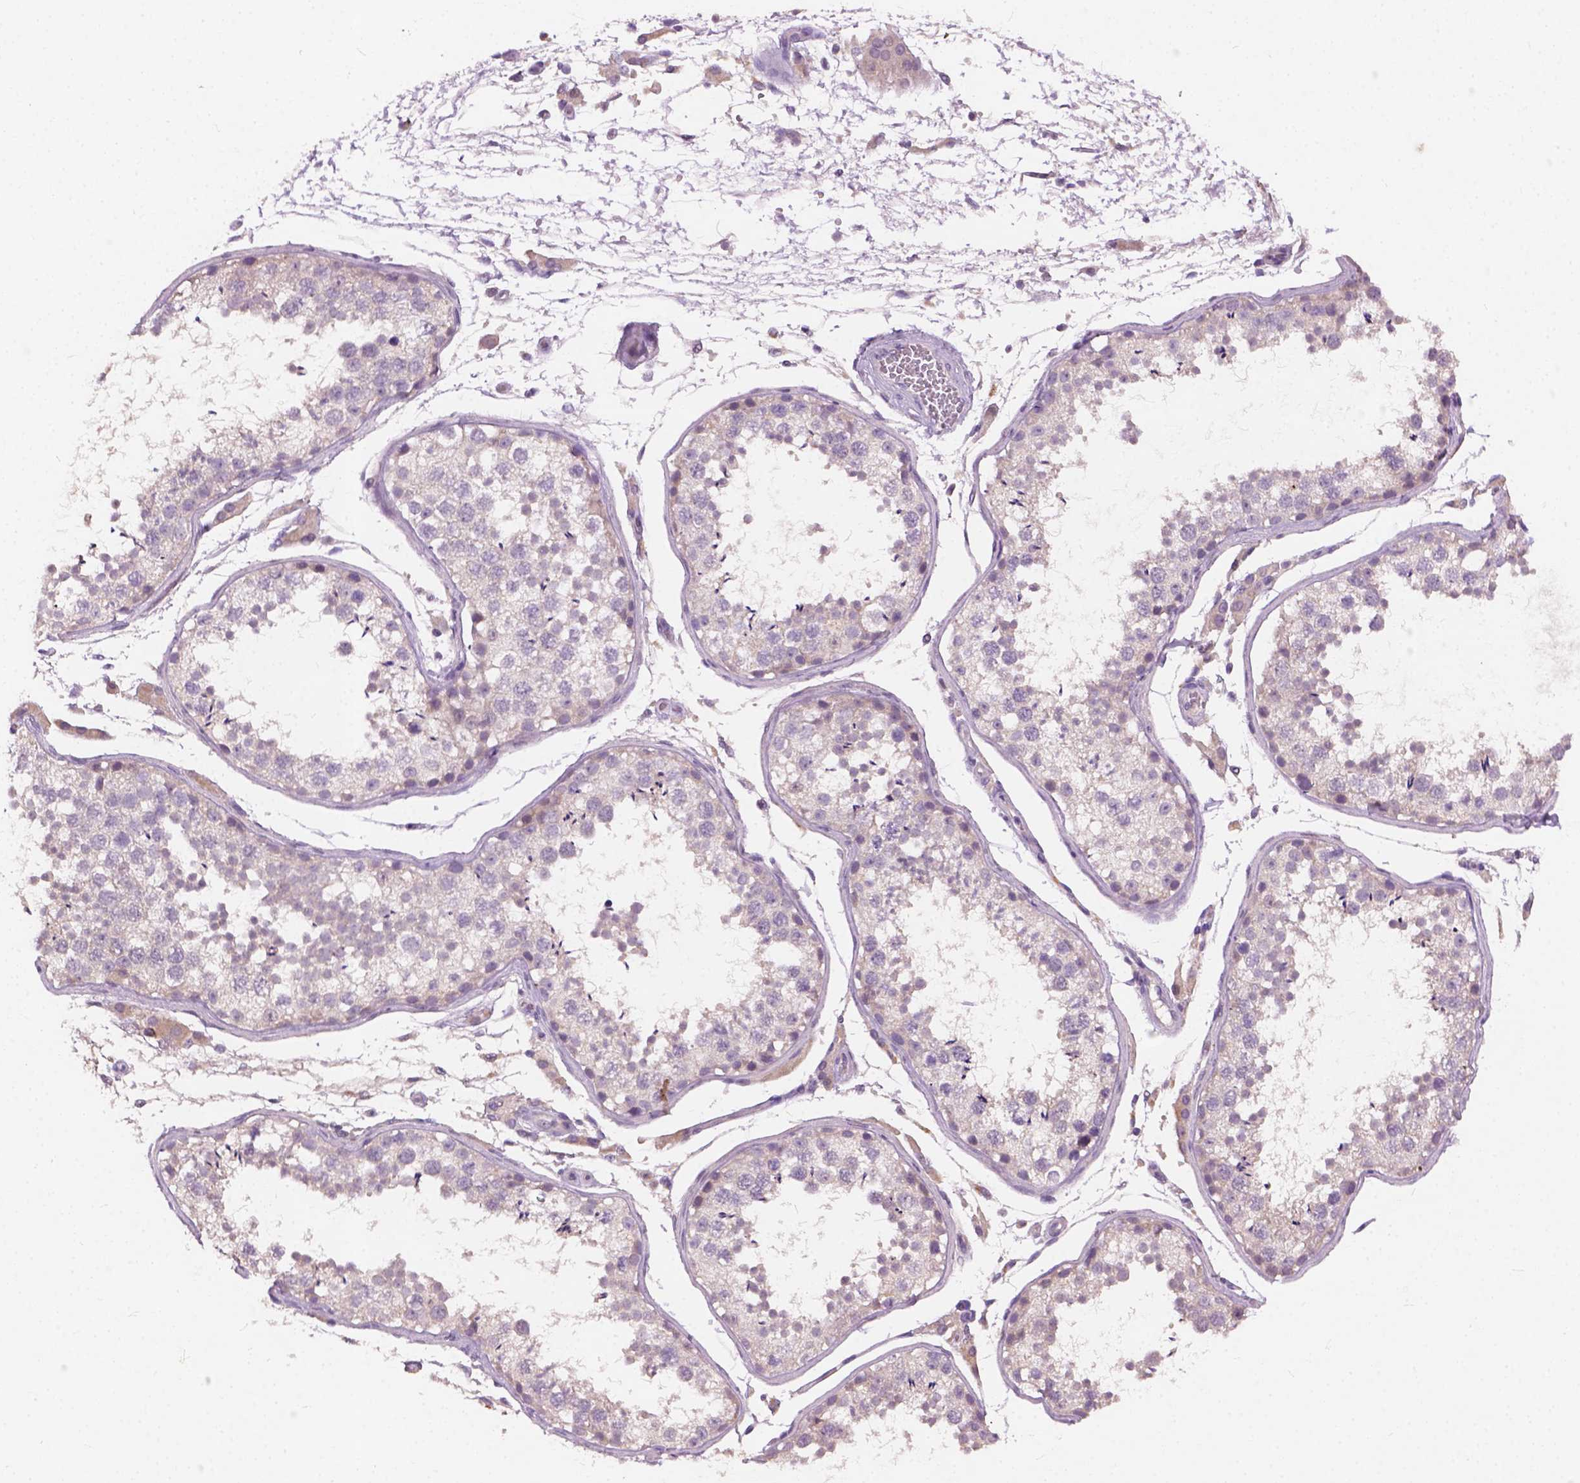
{"staining": {"intensity": "negative", "quantity": "none", "location": "none"}, "tissue": "testis", "cell_type": "Cells in seminiferous ducts", "image_type": "normal", "snomed": [{"axis": "morphology", "description": "Normal tissue, NOS"}, {"axis": "topography", "description": "Testis"}], "caption": "High power microscopy histopathology image of an IHC image of benign testis, revealing no significant expression in cells in seminiferous ducts. (Stains: DAB immunohistochemistry with hematoxylin counter stain, Microscopy: brightfield microscopy at high magnification).", "gene": "KRT17", "patient": {"sex": "male", "age": 29}}